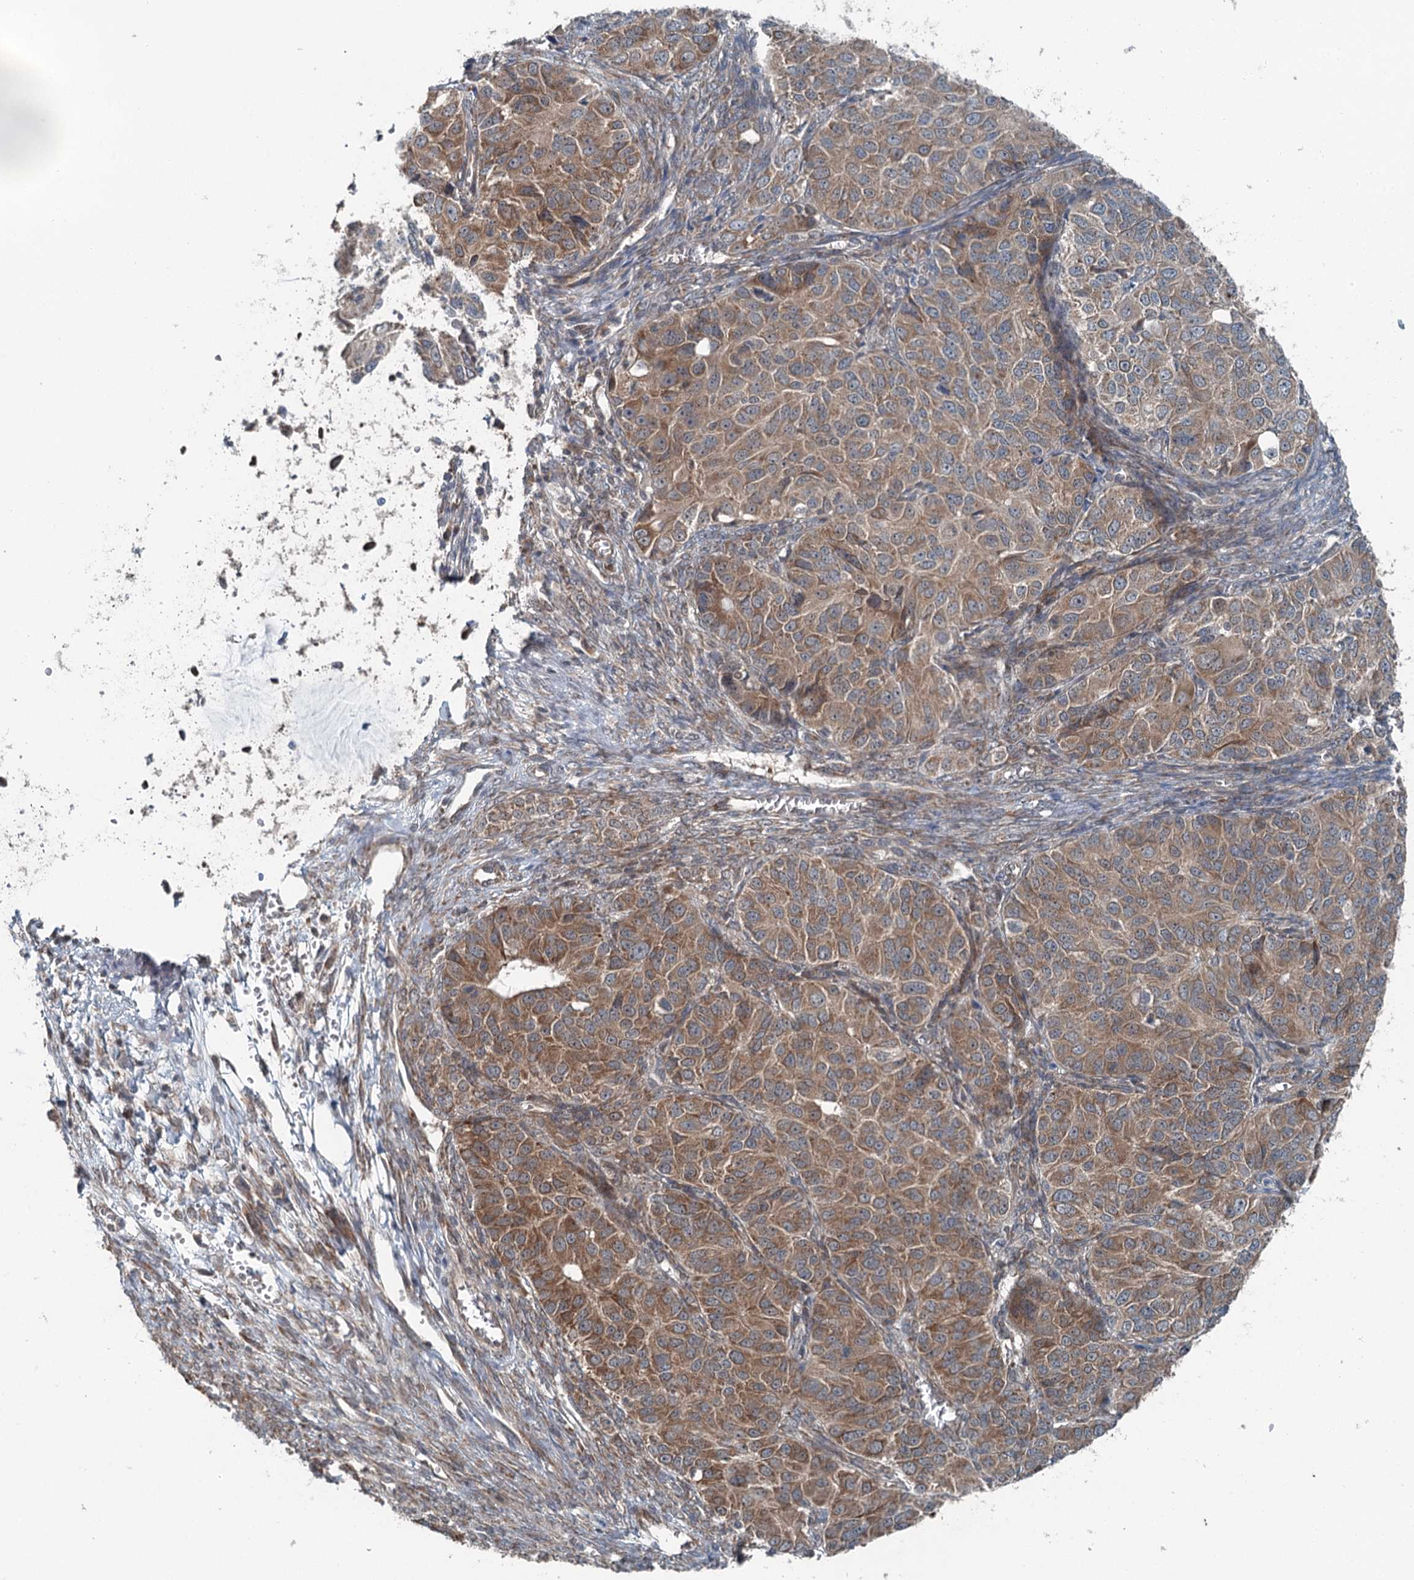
{"staining": {"intensity": "moderate", "quantity": ">75%", "location": "cytoplasmic/membranous"}, "tissue": "ovarian cancer", "cell_type": "Tumor cells", "image_type": "cancer", "snomed": [{"axis": "morphology", "description": "Carcinoma, endometroid"}, {"axis": "topography", "description": "Ovary"}], "caption": "High-magnification brightfield microscopy of ovarian cancer (endometroid carcinoma) stained with DAB (3,3'-diaminobenzidine) (brown) and counterstained with hematoxylin (blue). tumor cells exhibit moderate cytoplasmic/membranous expression is present in about>75% of cells.", "gene": "WAPL", "patient": {"sex": "female", "age": 51}}